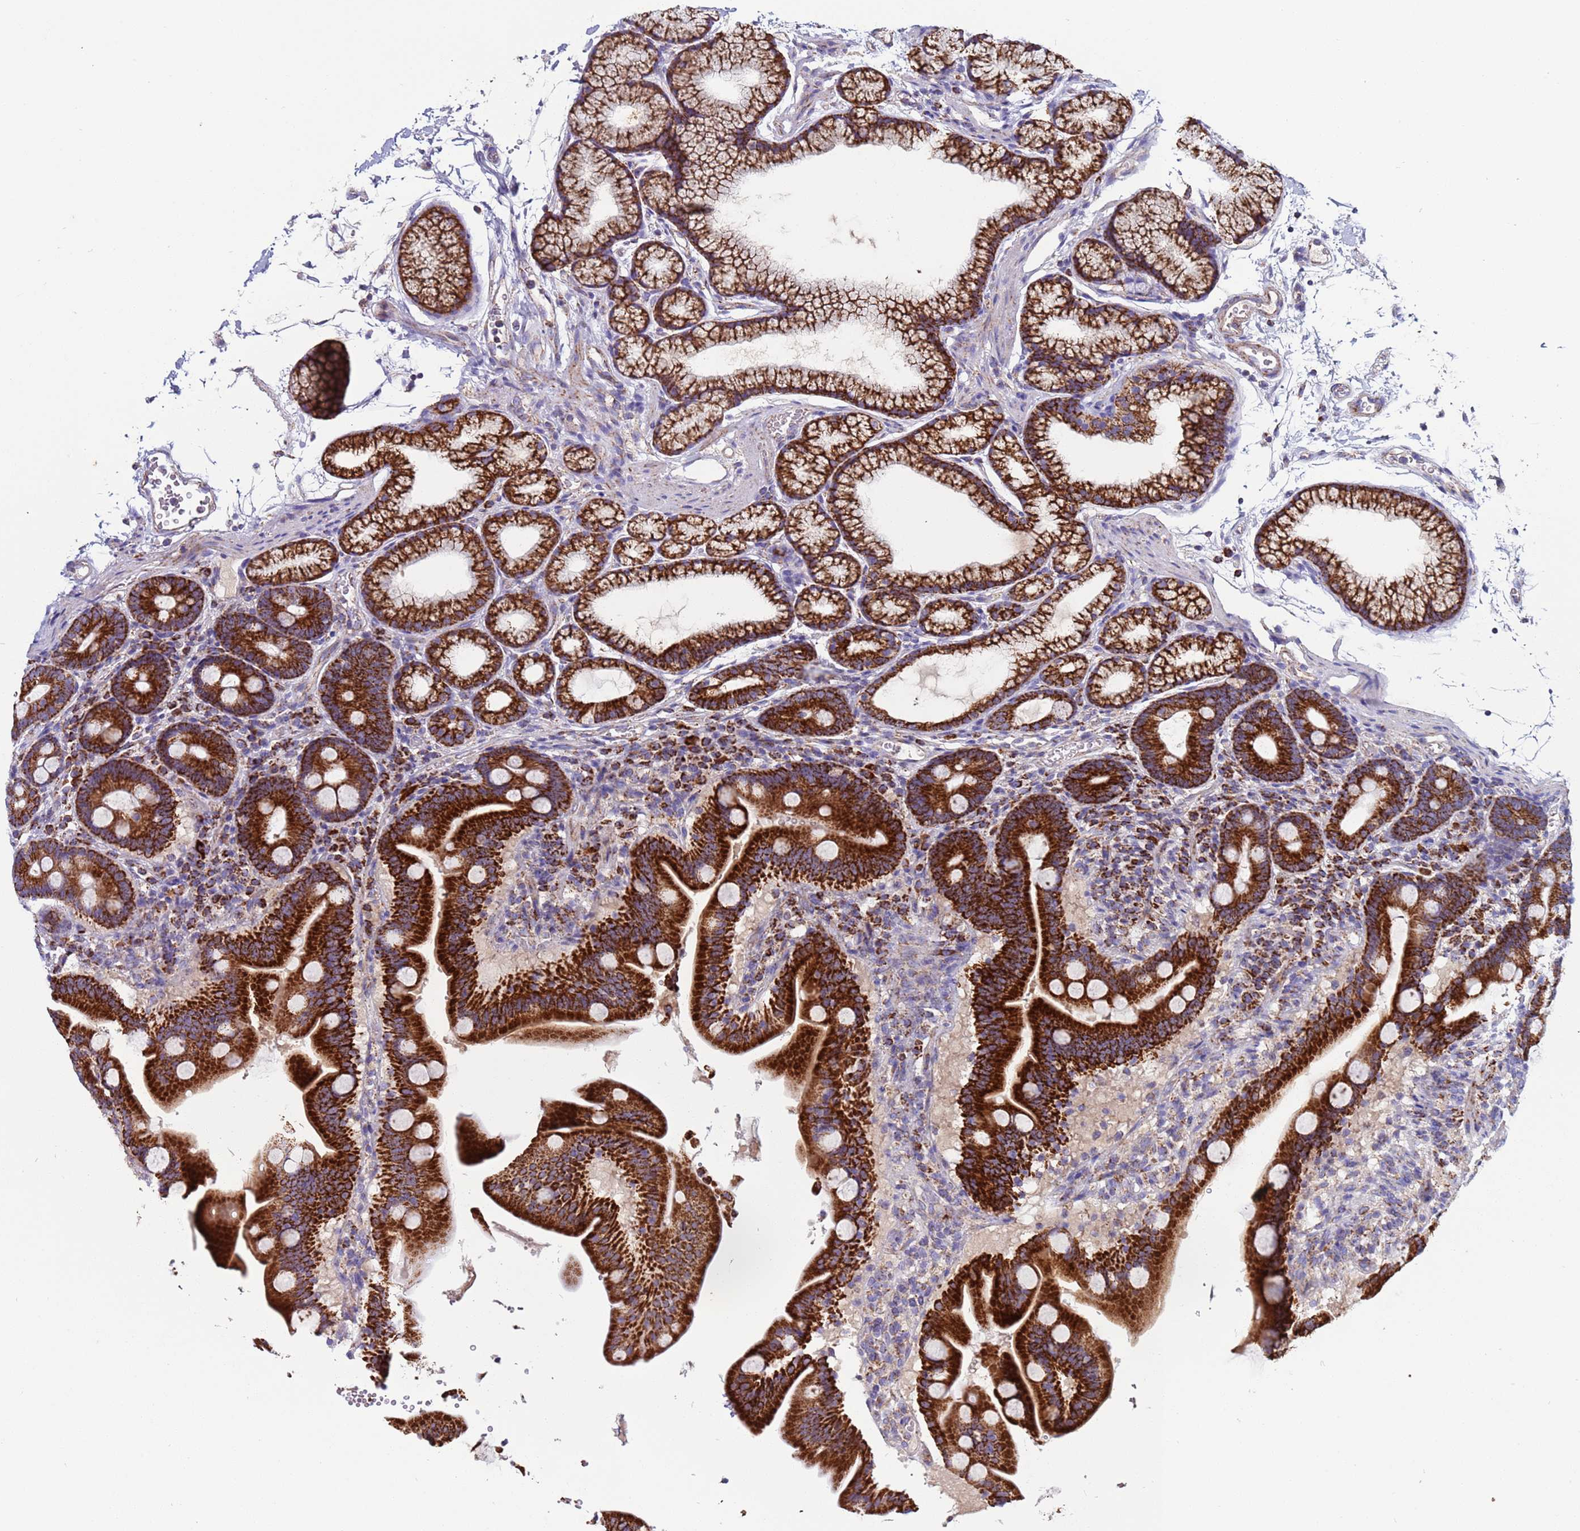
{"staining": {"intensity": "strong", "quantity": ">75%", "location": "cytoplasmic/membranous"}, "tissue": "duodenum", "cell_type": "Glandular cells", "image_type": "normal", "snomed": [{"axis": "morphology", "description": "Normal tissue, NOS"}, {"axis": "topography", "description": "Duodenum"}], "caption": "Normal duodenum displays strong cytoplasmic/membranous expression in about >75% of glandular cells, visualized by immunohistochemistry. (DAB = brown stain, brightfield microscopy at high magnification).", "gene": "ZBTB39", "patient": {"sex": "male", "age": 54}}